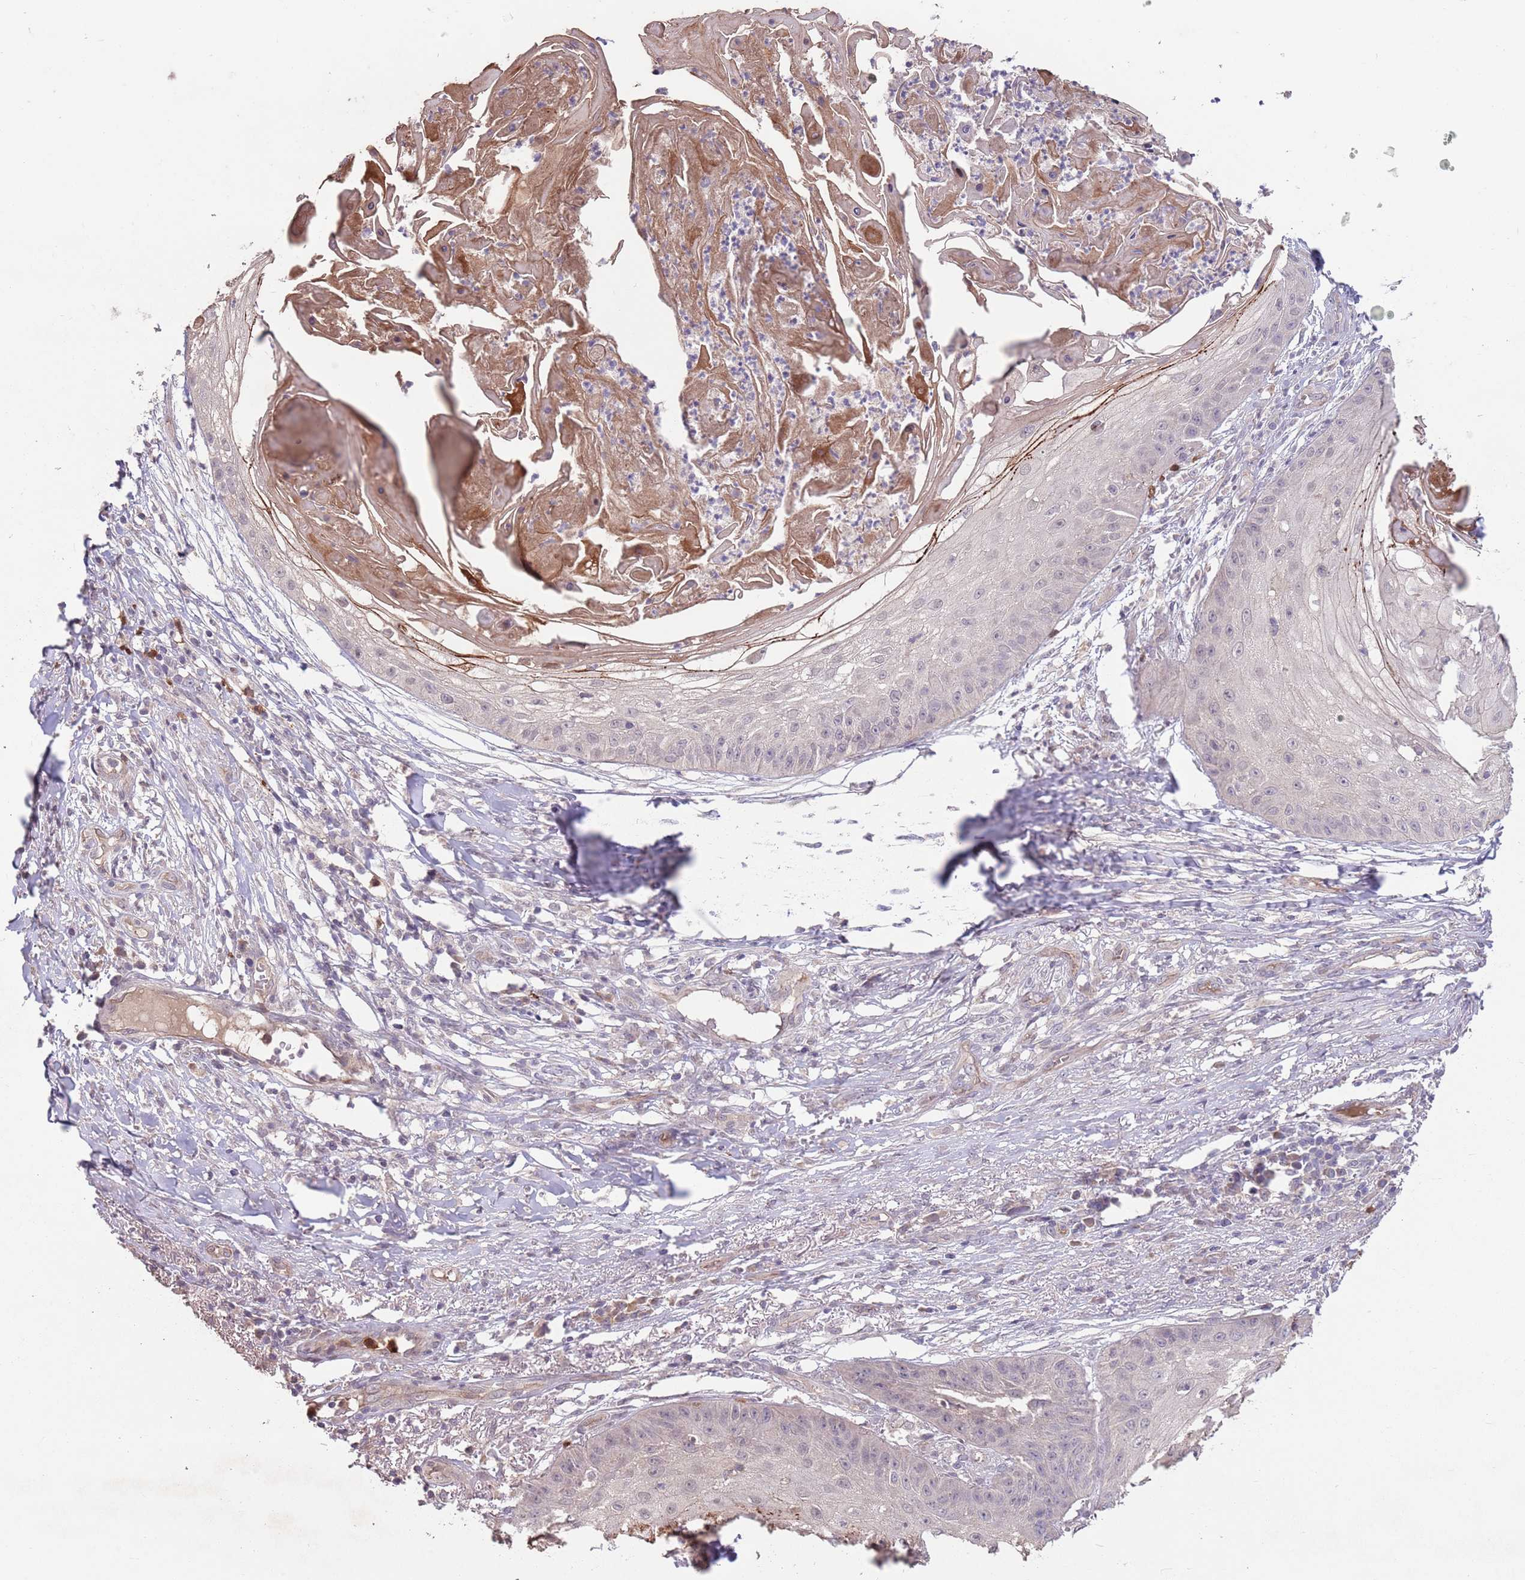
{"staining": {"intensity": "negative", "quantity": "none", "location": "none"}, "tissue": "skin cancer", "cell_type": "Tumor cells", "image_type": "cancer", "snomed": [{"axis": "morphology", "description": "Squamous cell carcinoma, NOS"}, {"axis": "topography", "description": "Skin"}], "caption": "A high-resolution histopathology image shows immunohistochemistry (IHC) staining of squamous cell carcinoma (skin), which exhibits no significant positivity in tumor cells.", "gene": "MEI1", "patient": {"sex": "male", "age": 70}}